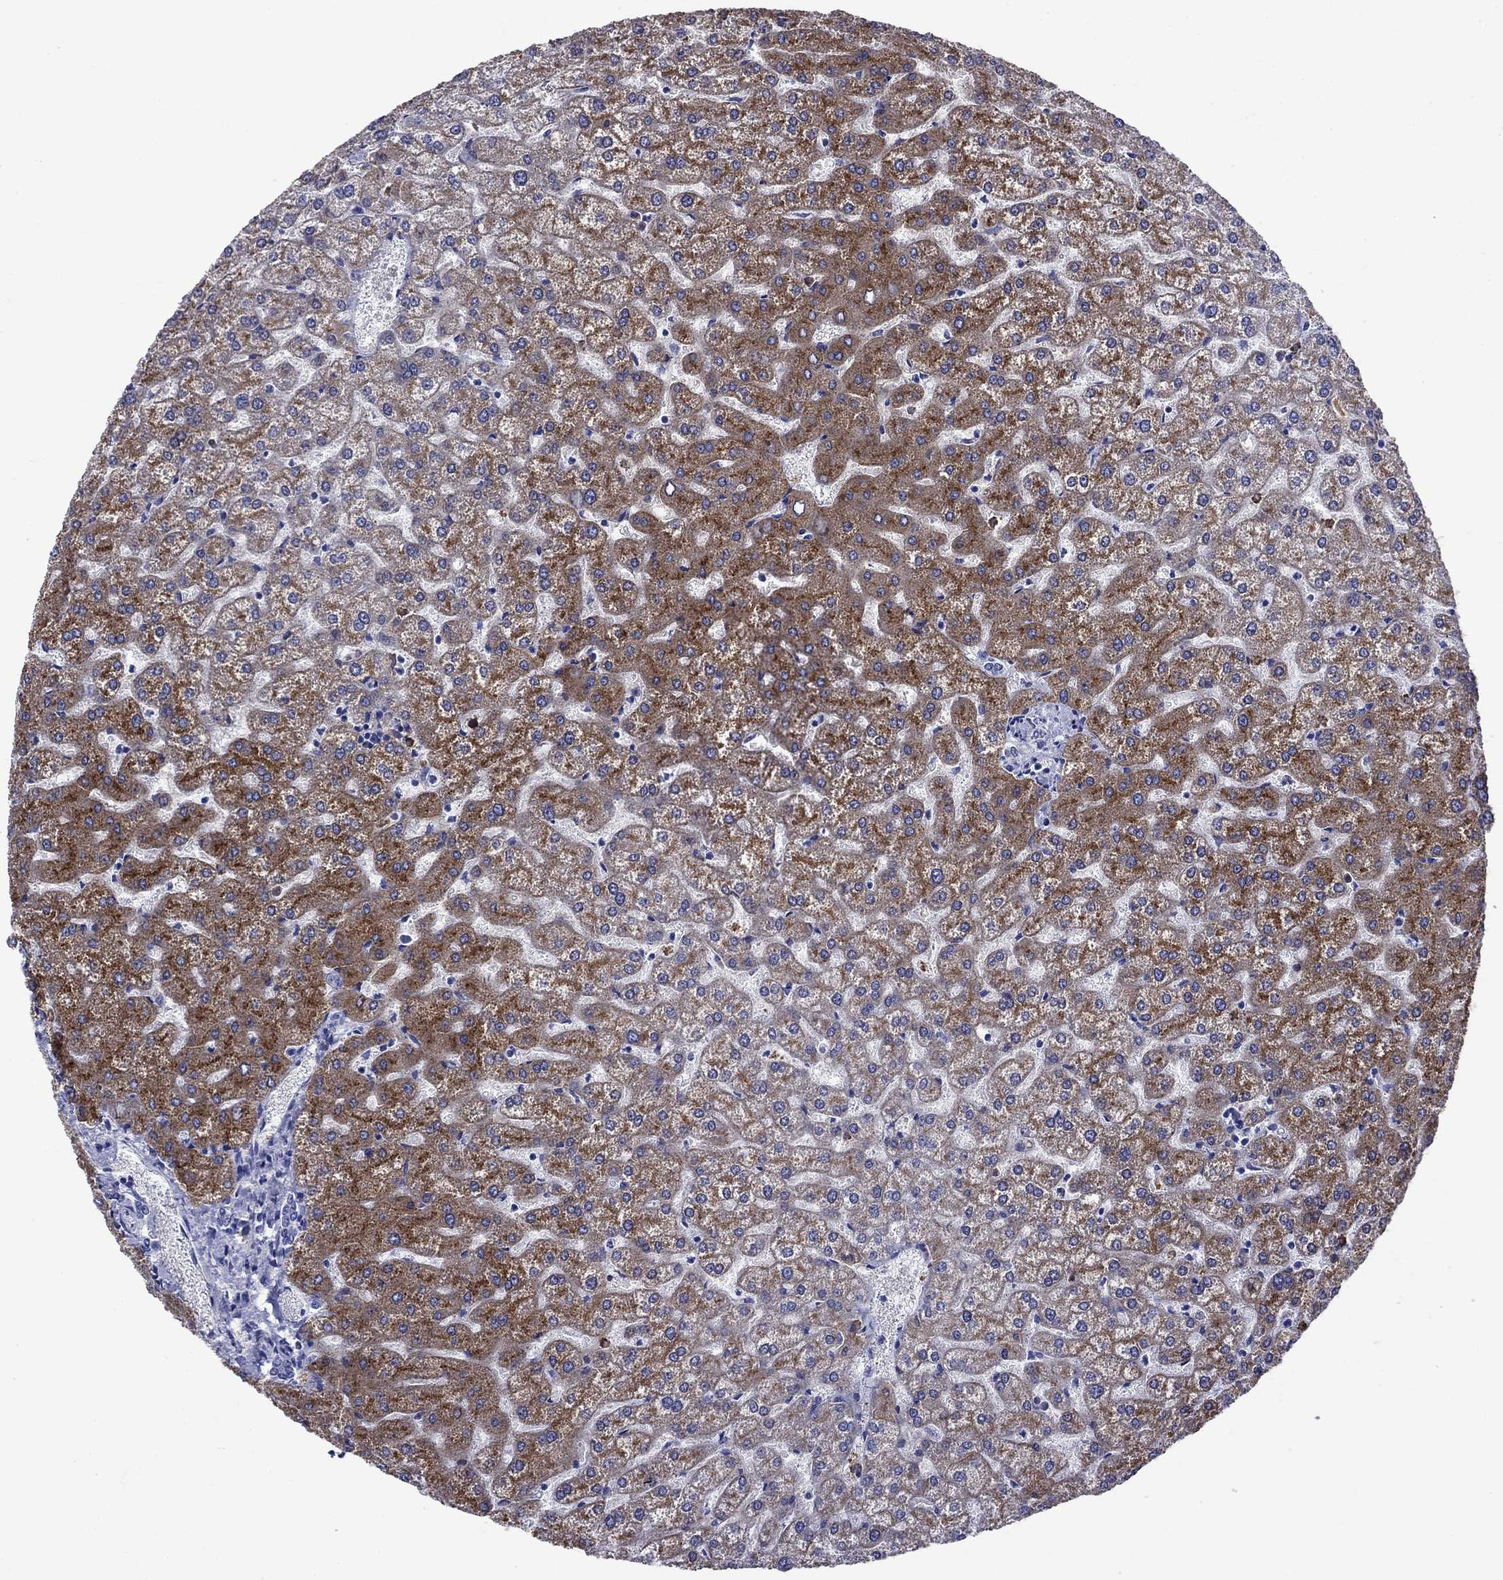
{"staining": {"intensity": "negative", "quantity": "none", "location": "none"}, "tissue": "liver", "cell_type": "Cholangiocytes", "image_type": "normal", "snomed": [{"axis": "morphology", "description": "Normal tissue, NOS"}, {"axis": "topography", "description": "Liver"}], "caption": "A high-resolution image shows immunohistochemistry (IHC) staining of normal liver, which exhibits no significant expression in cholangiocytes. (DAB (3,3'-diaminobenzidine) immunohistochemistry (IHC) visualized using brightfield microscopy, high magnification).", "gene": "TFR2", "patient": {"sex": "female", "age": 32}}